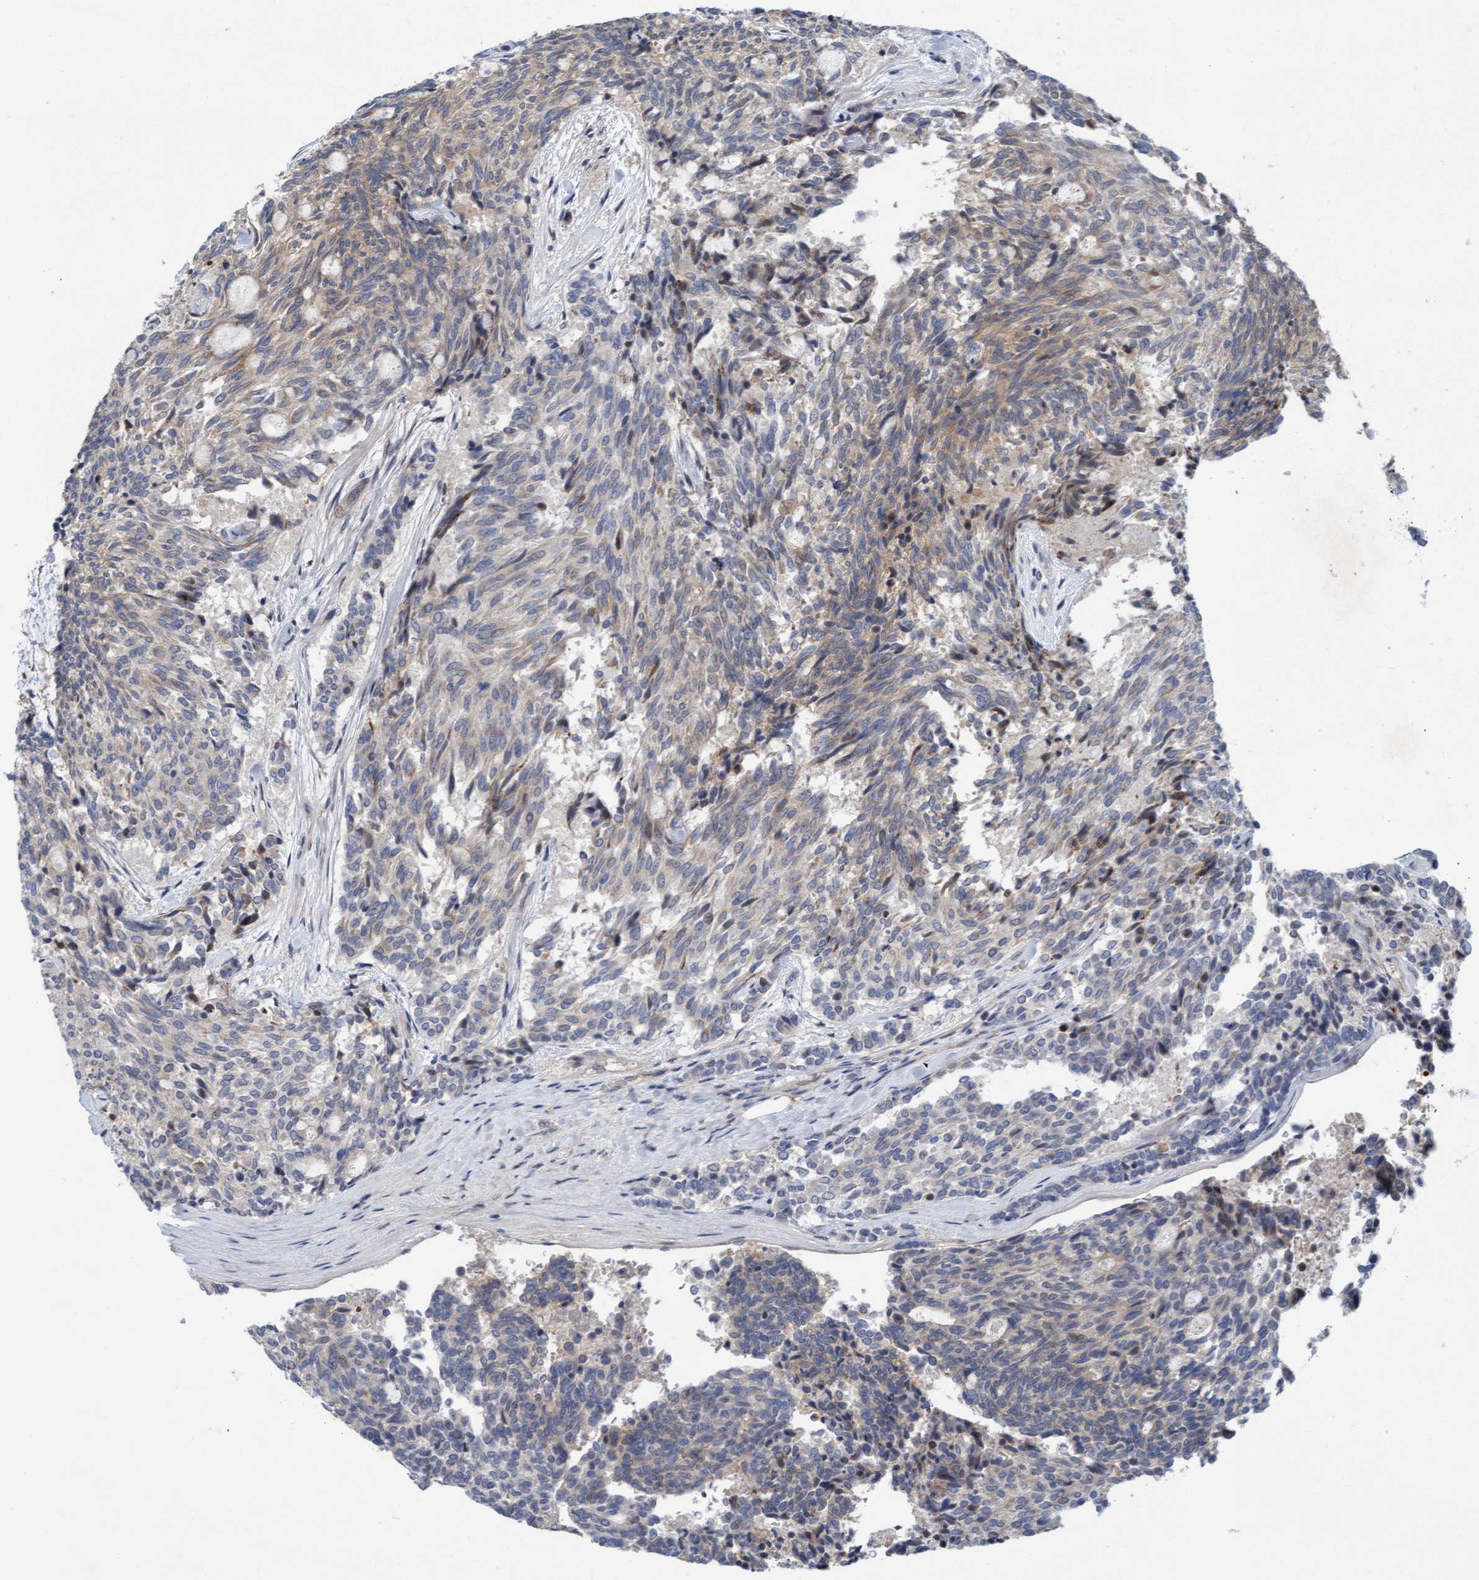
{"staining": {"intensity": "weak", "quantity": "25%-75%", "location": "cytoplasmic/membranous"}, "tissue": "carcinoid", "cell_type": "Tumor cells", "image_type": "cancer", "snomed": [{"axis": "morphology", "description": "Carcinoid, malignant, NOS"}, {"axis": "topography", "description": "Pancreas"}], "caption": "Protein expression analysis of malignant carcinoid exhibits weak cytoplasmic/membranous staining in about 25%-75% of tumor cells. The protein of interest is shown in brown color, while the nuclei are stained blue.", "gene": "PLCD1", "patient": {"sex": "female", "age": 54}}